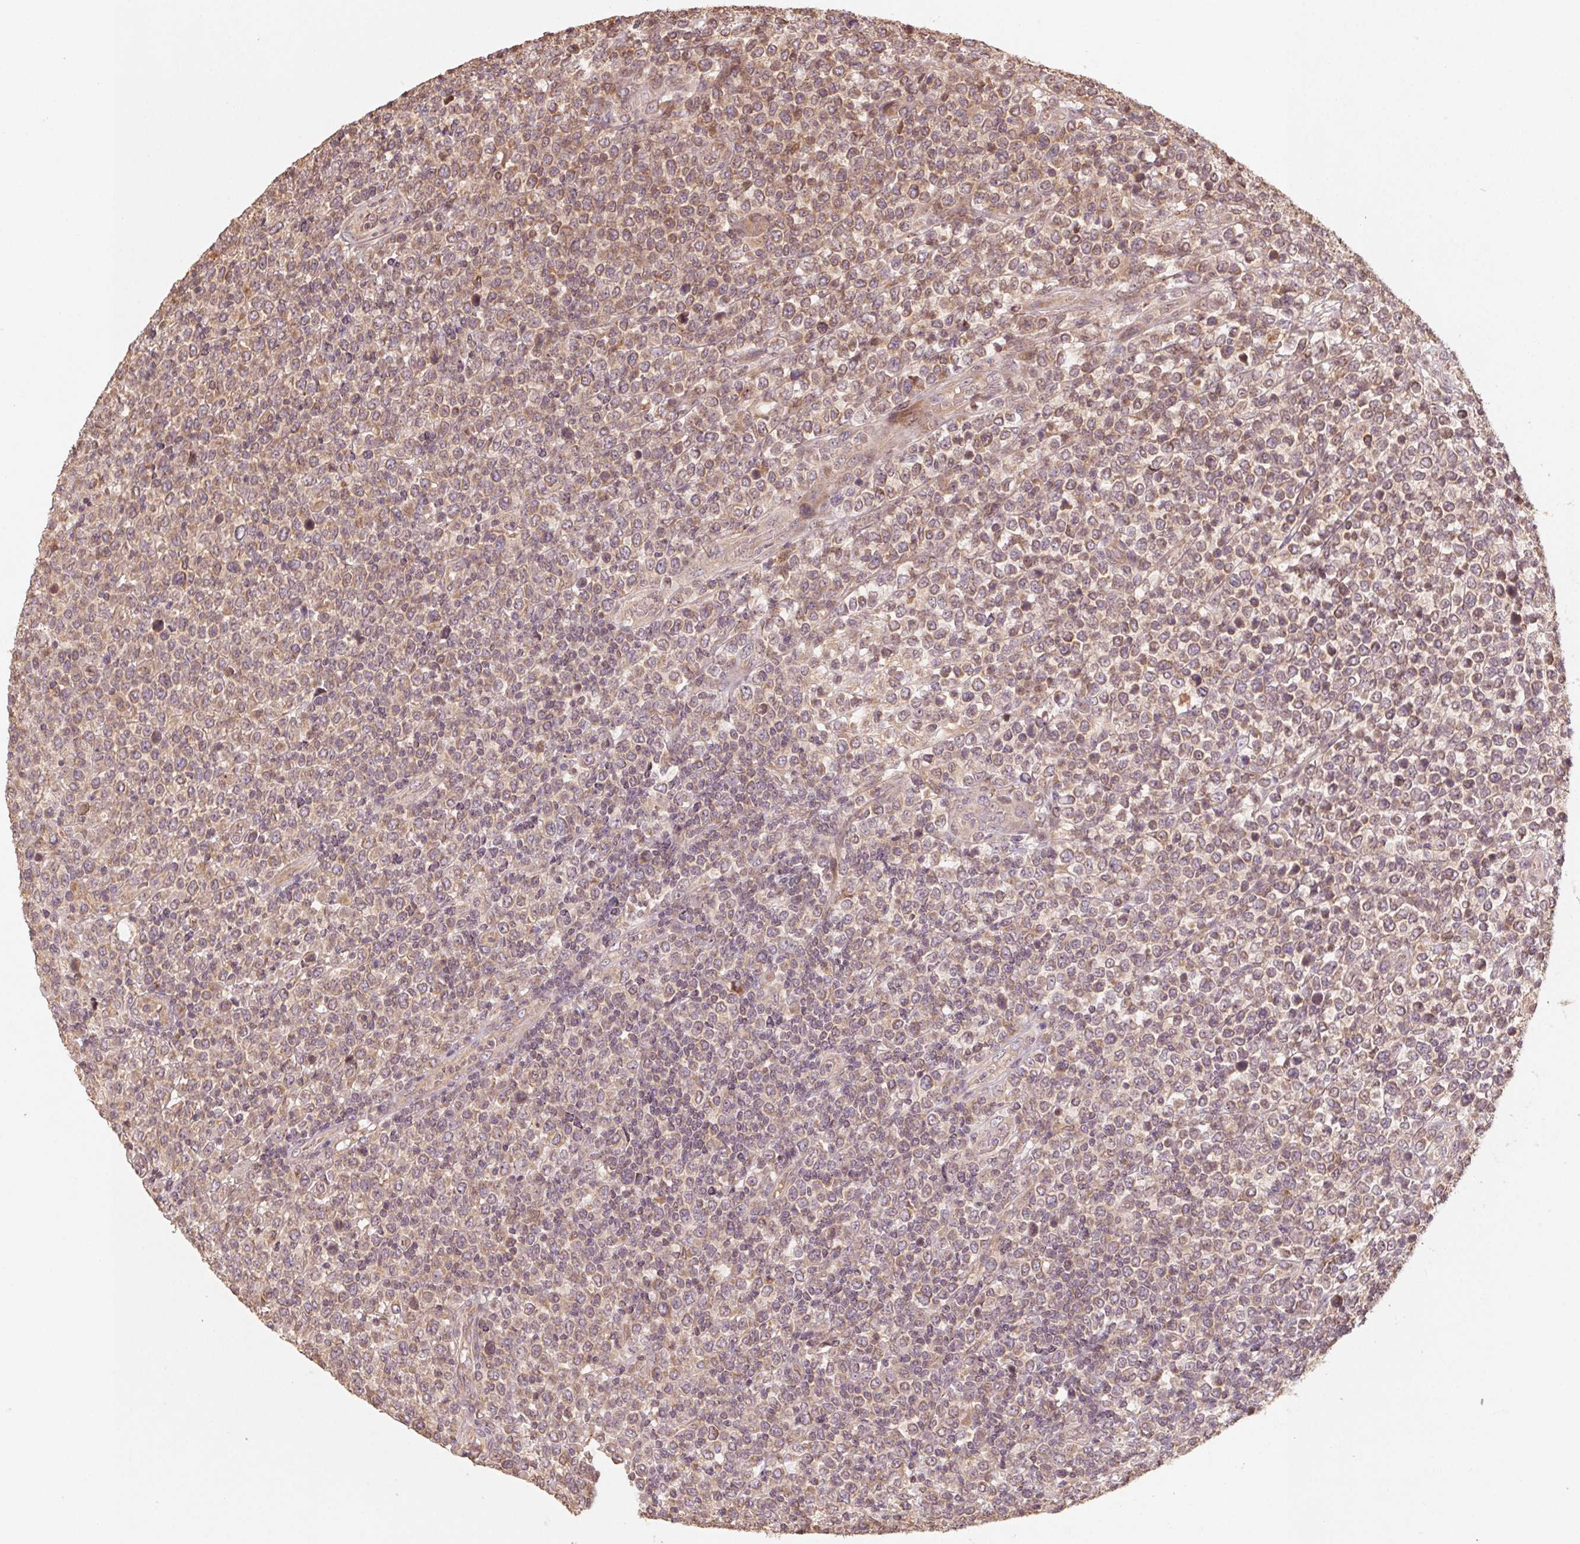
{"staining": {"intensity": "weak", "quantity": "25%-75%", "location": "cytoplasmic/membranous,nuclear"}, "tissue": "lymphoma", "cell_type": "Tumor cells", "image_type": "cancer", "snomed": [{"axis": "morphology", "description": "Malignant lymphoma, non-Hodgkin's type, High grade"}, {"axis": "topography", "description": "Soft tissue"}], "caption": "Immunohistochemistry (IHC) micrograph of neoplastic tissue: human high-grade malignant lymphoma, non-Hodgkin's type stained using immunohistochemistry (IHC) shows low levels of weak protein expression localized specifically in the cytoplasmic/membranous and nuclear of tumor cells, appearing as a cytoplasmic/membranous and nuclear brown color.", "gene": "WBP2", "patient": {"sex": "female", "age": 56}}